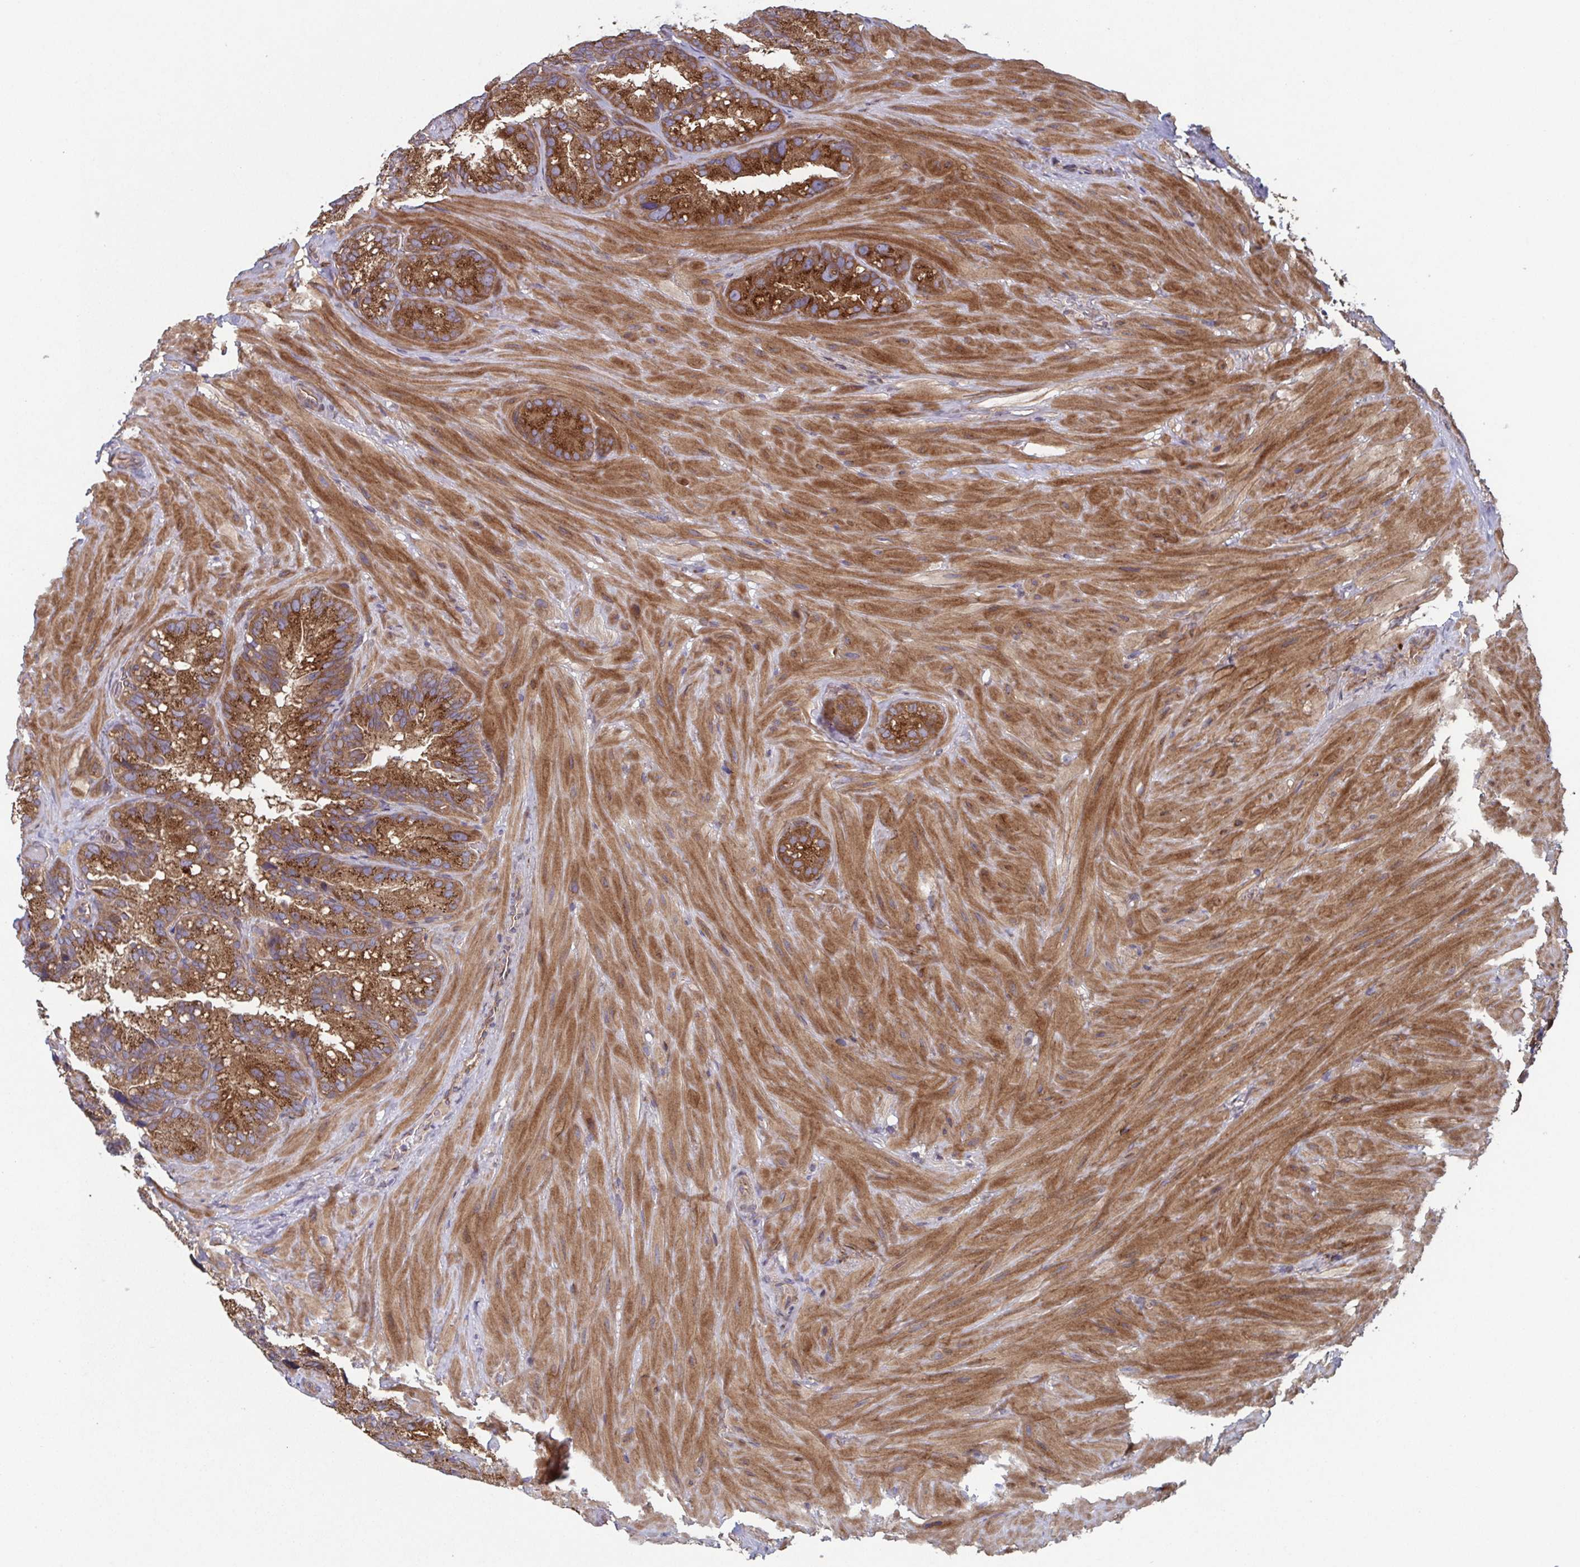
{"staining": {"intensity": "strong", "quantity": ">75%", "location": "cytoplasmic/membranous"}, "tissue": "seminal vesicle", "cell_type": "Glandular cells", "image_type": "normal", "snomed": [{"axis": "morphology", "description": "Normal tissue, NOS"}, {"axis": "topography", "description": "Seminal veicle"}], "caption": "Seminal vesicle stained with a brown dye displays strong cytoplasmic/membranous positive staining in approximately >75% of glandular cells.", "gene": "COPB1", "patient": {"sex": "male", "age": 60}}